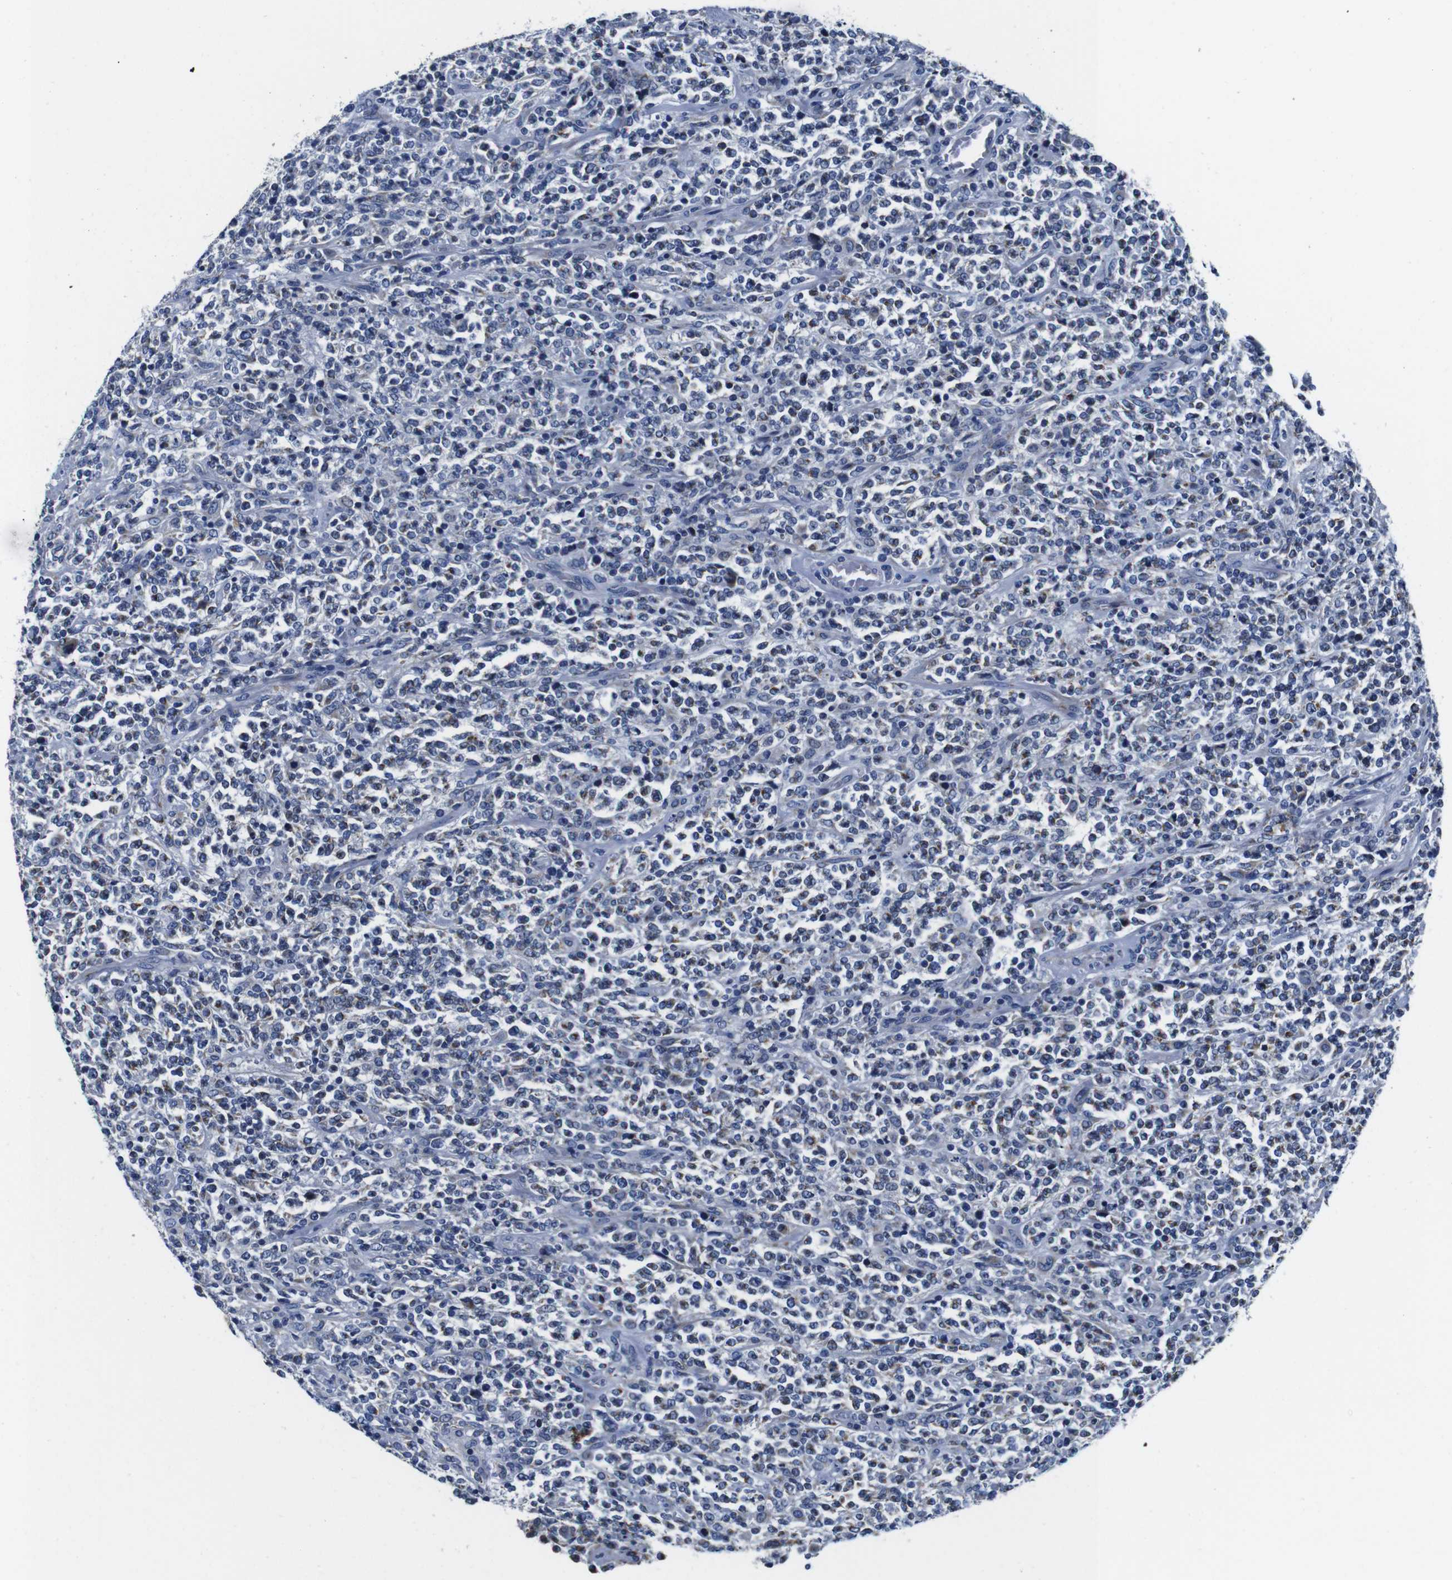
{"staining": {"intensity": "negative", "quantity": "none", "location": "none"}, "tissue": "lymphoma", "cell_type": "Tumor cells", "image_type": "cancer", "snomed": [{"axis": "morphology", "description": "Malignant lymphoma, non-Hodgkin's type, High grade"}, {"axis": "topography", "description": "Soft tissue"}], "caption": "Immunohistochemistry (IHC) of human lymphoma displays no staining in tumor cells.", "gene": "SNX19", "patient": {"sex": "male", "age": 18}}